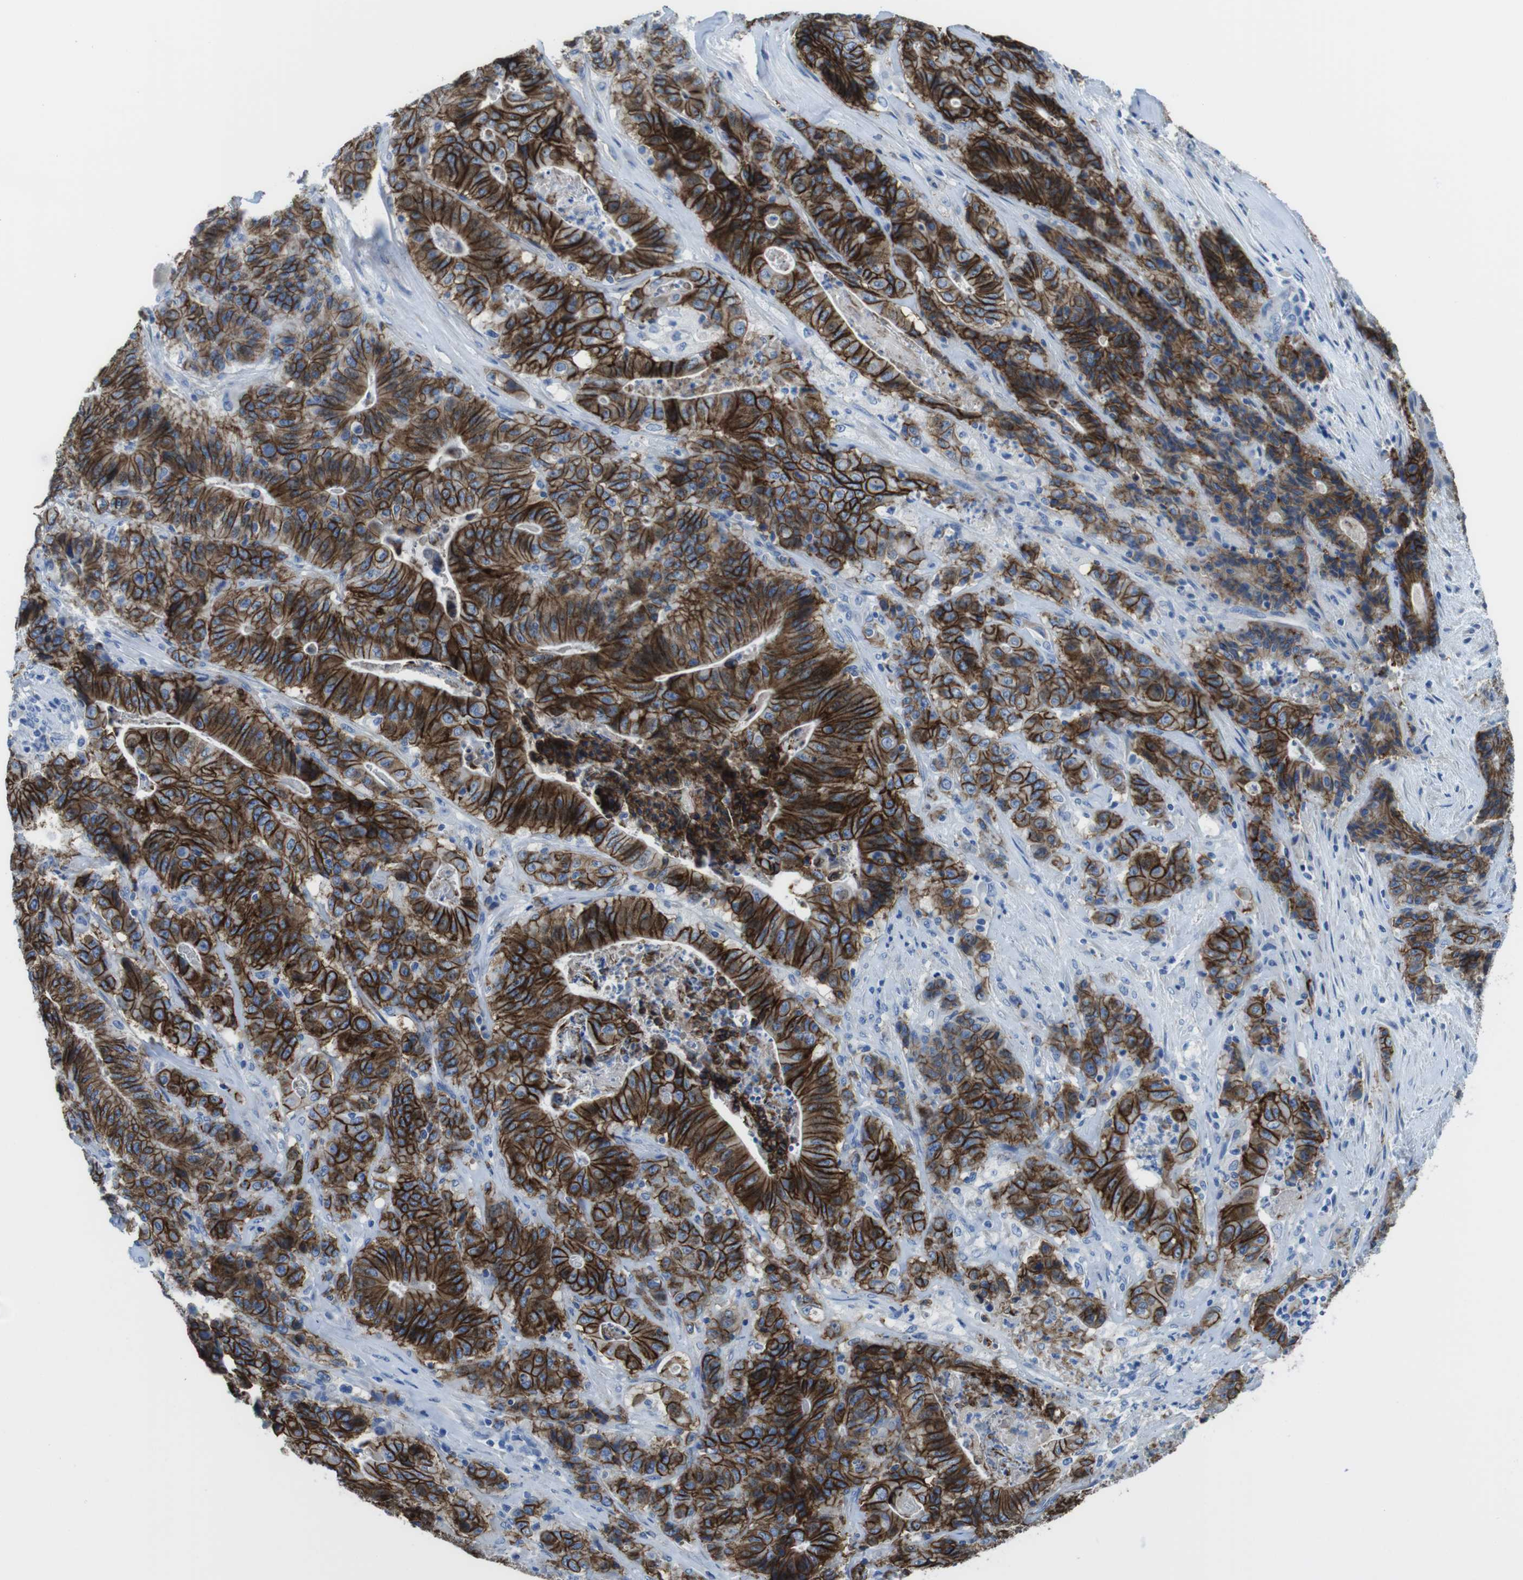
{"staining": {"intensity": "strong", "quantity": ">75%", "location": "cytoplasmic/membranous"}, "tissue": "stomach cancer", "cell_type": "Tumor cells", "image_type": "cancer", "snomed": [{"axis": "morphology", "description": "Adenocarcinoma, NOS"}, {"axis": "topography", "description": "Stomach"}], "caption": "The photomicrograph reveals immunohistochemical staining of stomach cancer (adenocarcinoma). There is strong cytoplasmic/membranous staining is seen in approximately >75% of tumor cells. The protein is shown in brown color, while the nuclei are stained blue.", "gene": "CDH8", "patient": {"sex": "female", "age": 73}}